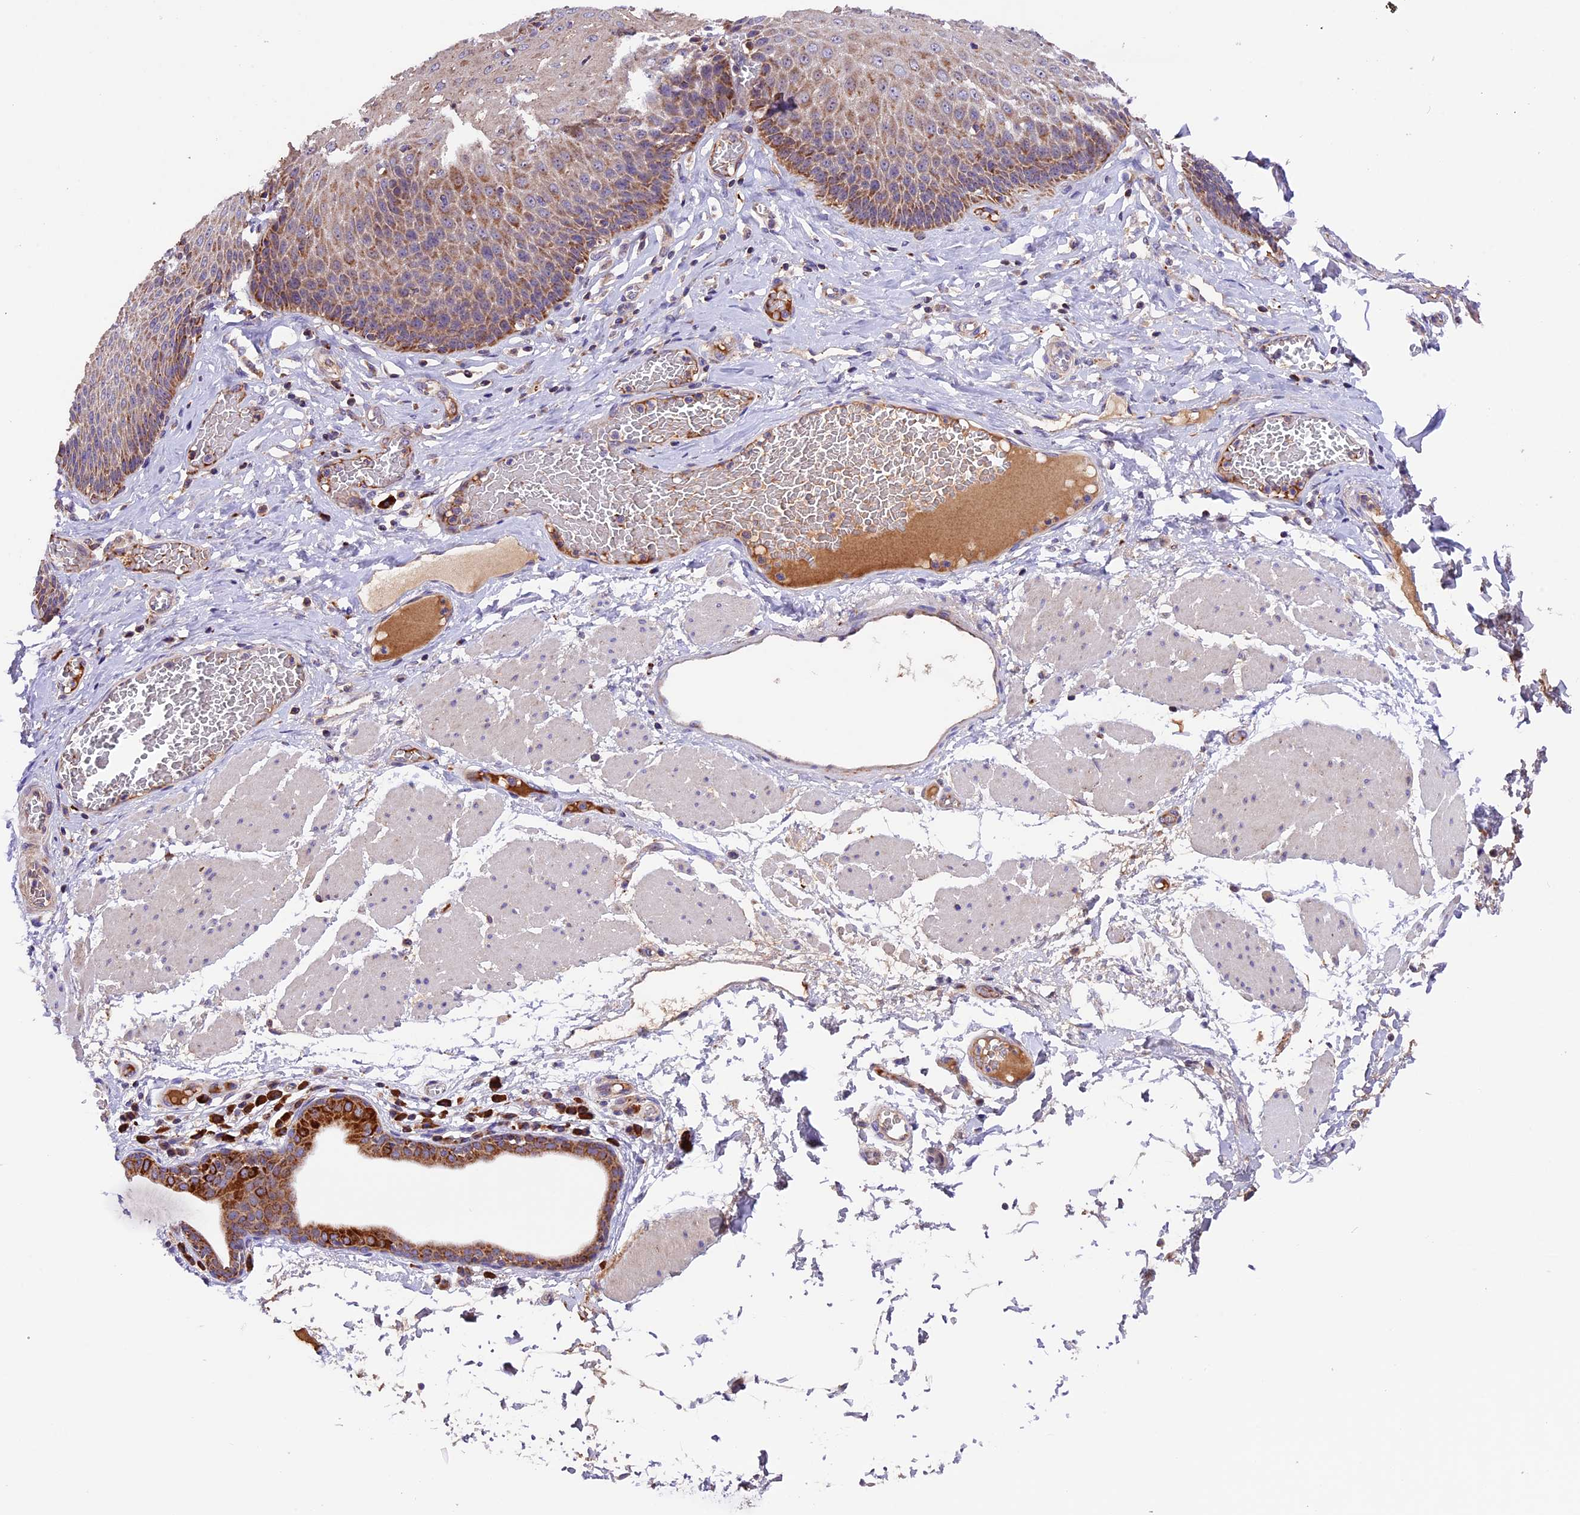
{"staining": {"intensity": "moderate", "quantity": ">75%", "location": "cytoplasmic/membranous"}, "tissue": "esophagus", "cell_type": "Squamous epithelial cells", "image_type": "normal", "snomed": [{"axis": "morphology", "description": "Normal tissue, NOS"}, {"axis": "topography", "description": "Esophagus"}], "caption": "Squamous epithelial cells show moderate cytoplasmic/membranous staining in approximately >75% of cells in unremarkable esophagus.", "gene": "METTL22", "patient": {"sex": "male", "age": 60}}